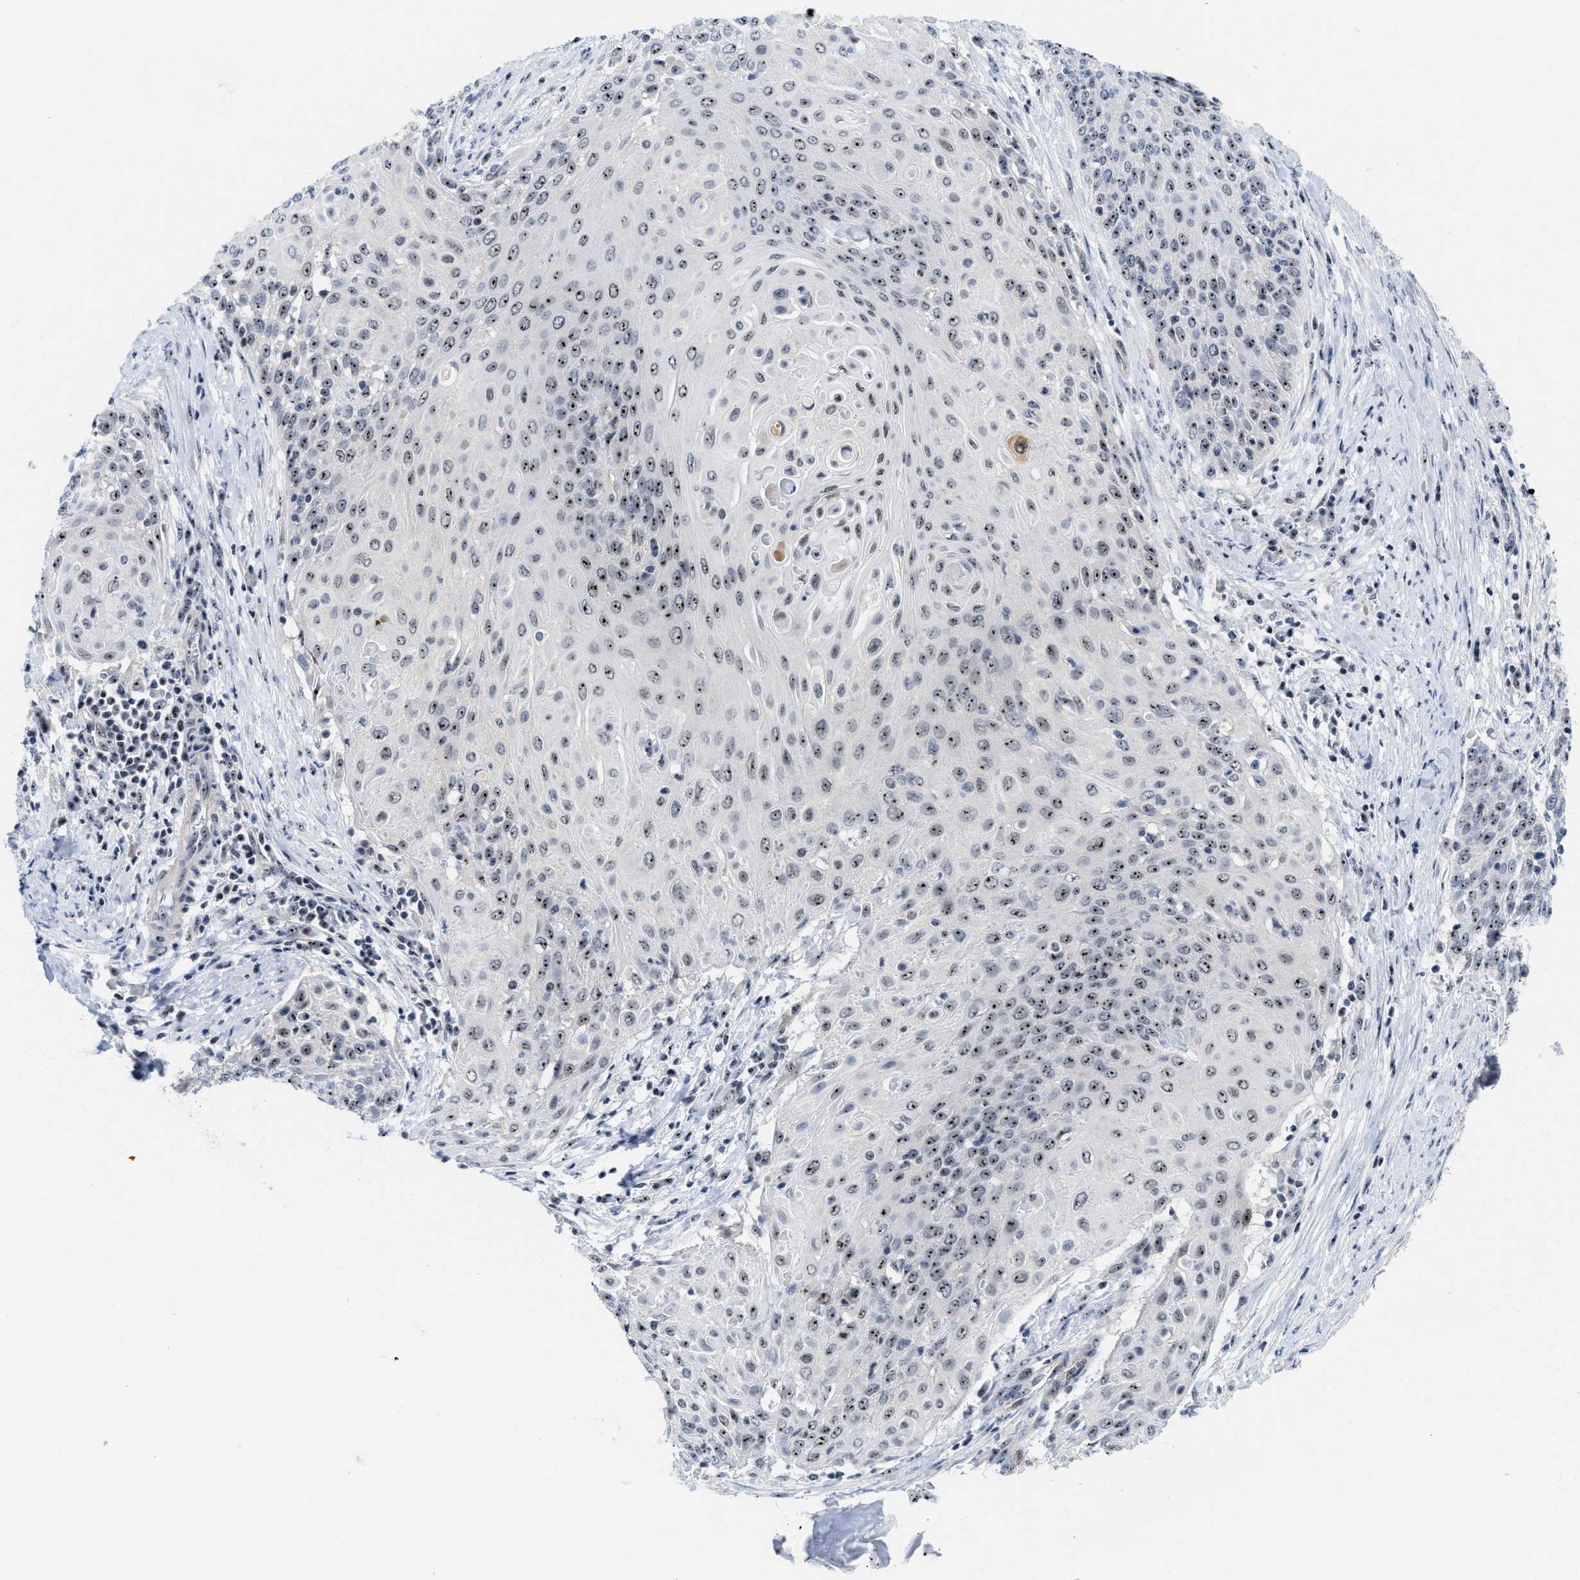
{"staining": {"intensity": "moderate", "quantity": ">75%", "location": "nuclear"}, "tissue": "cervical cancer", "cell_type": "Tumor cells", "image_type": "cancer", "snomed": [{"axis": "morphology", "description": "Squamous cell carcinoma, NOS"}, {"axis": "topography", "description": "Cervix"}], "caption": "Moderate nuclear expression for a protein is identified in approximately >75% of tumor cells of cervical cancer using IHC.", "gene": "NOP58", "patient": {"sex": "female", "age": 39}}